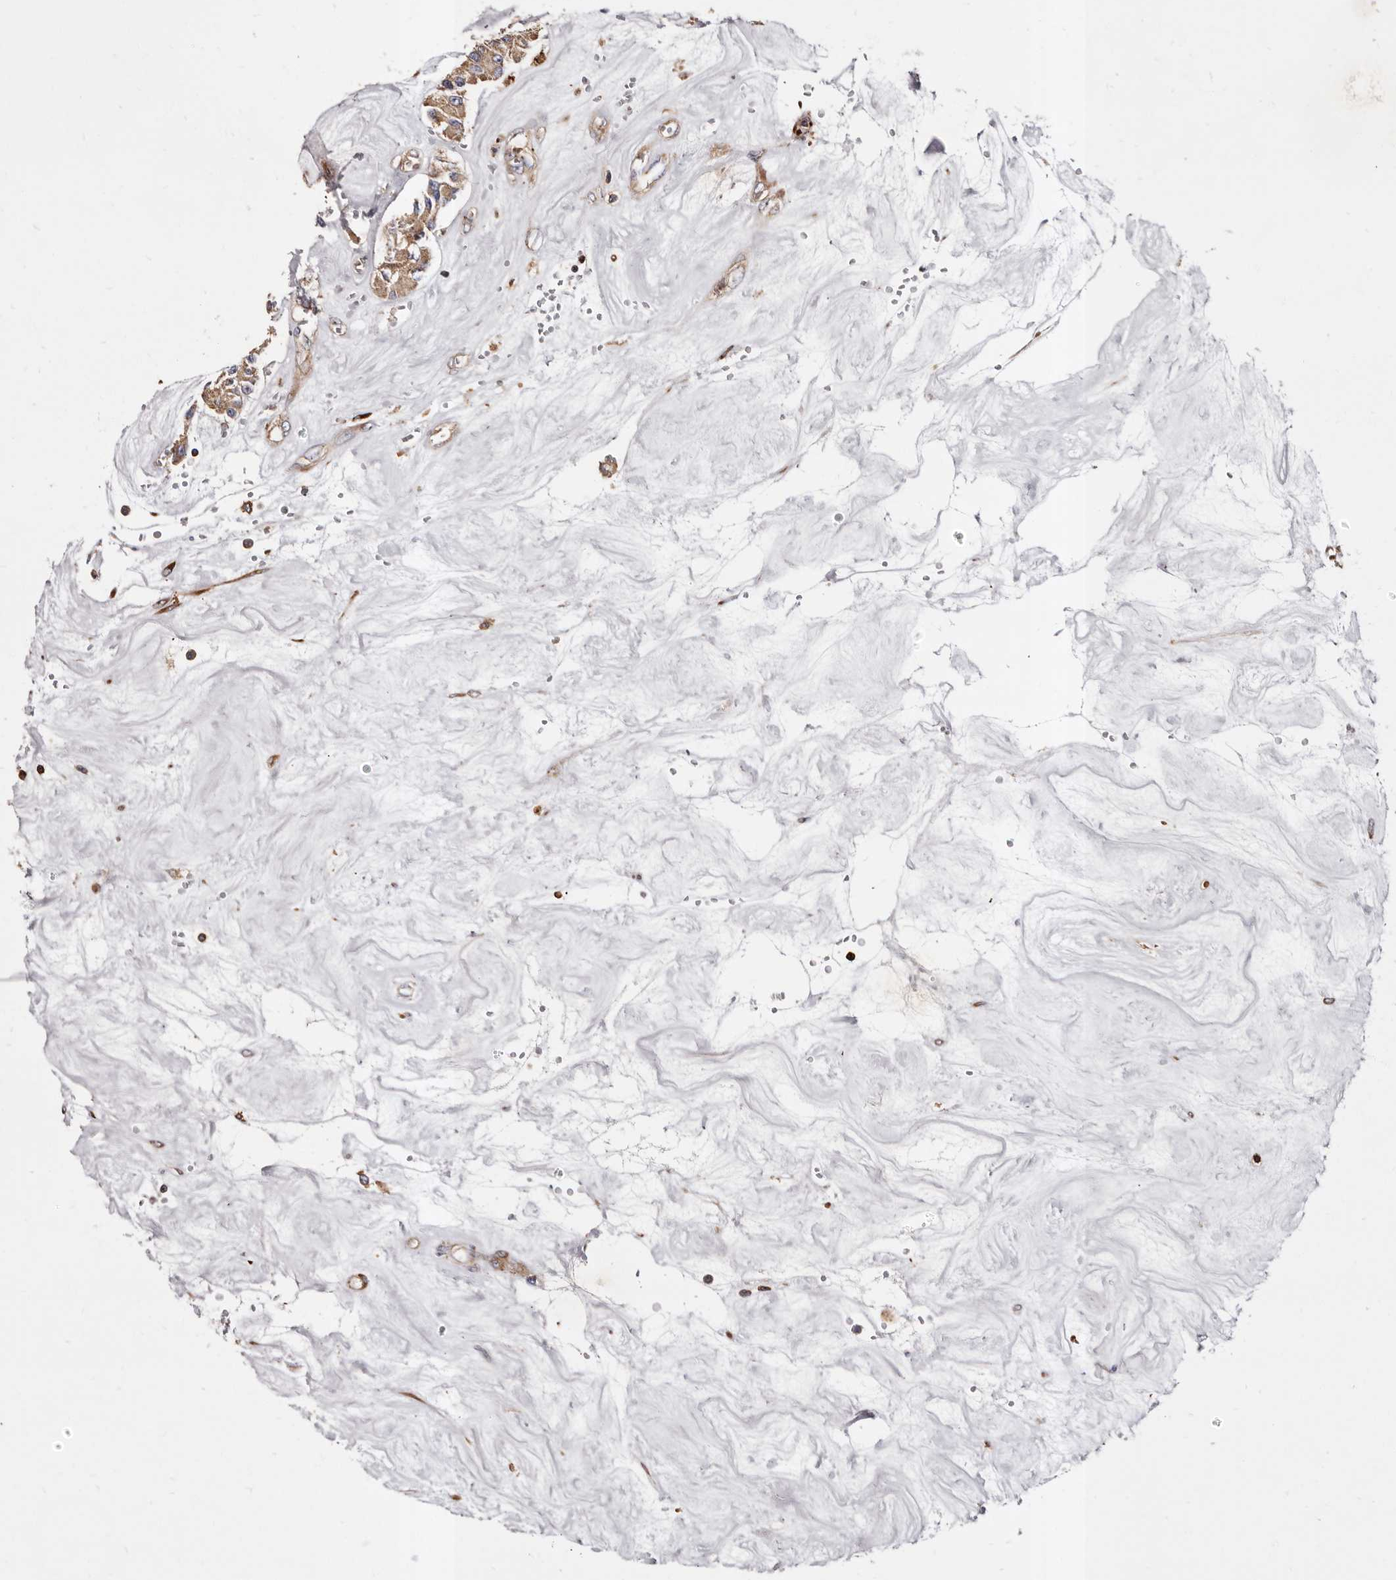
{"staining": {"intensity": "weak", "quantity": ">75%", "location": "cytoplasmic/membranous"}, "tissue": "carcinoid", "cell_type": "Tumor cells", "image_type": "cancer", "snomed": [{"axis": "morphology", "description": "Carcinoid, malignant, NOS"}, {"axis": "topography", "description": "Pancreas"}], "caption": "This image reveals carcinoid stained with IHC to label a protein in brown. The cytoplasmic/membranous of tumor cells show weak positivity for the protein. Nuclei are counter-stained blue.", "gene": "COQ8B", "patient": {"sex": "male", "age": 41}}